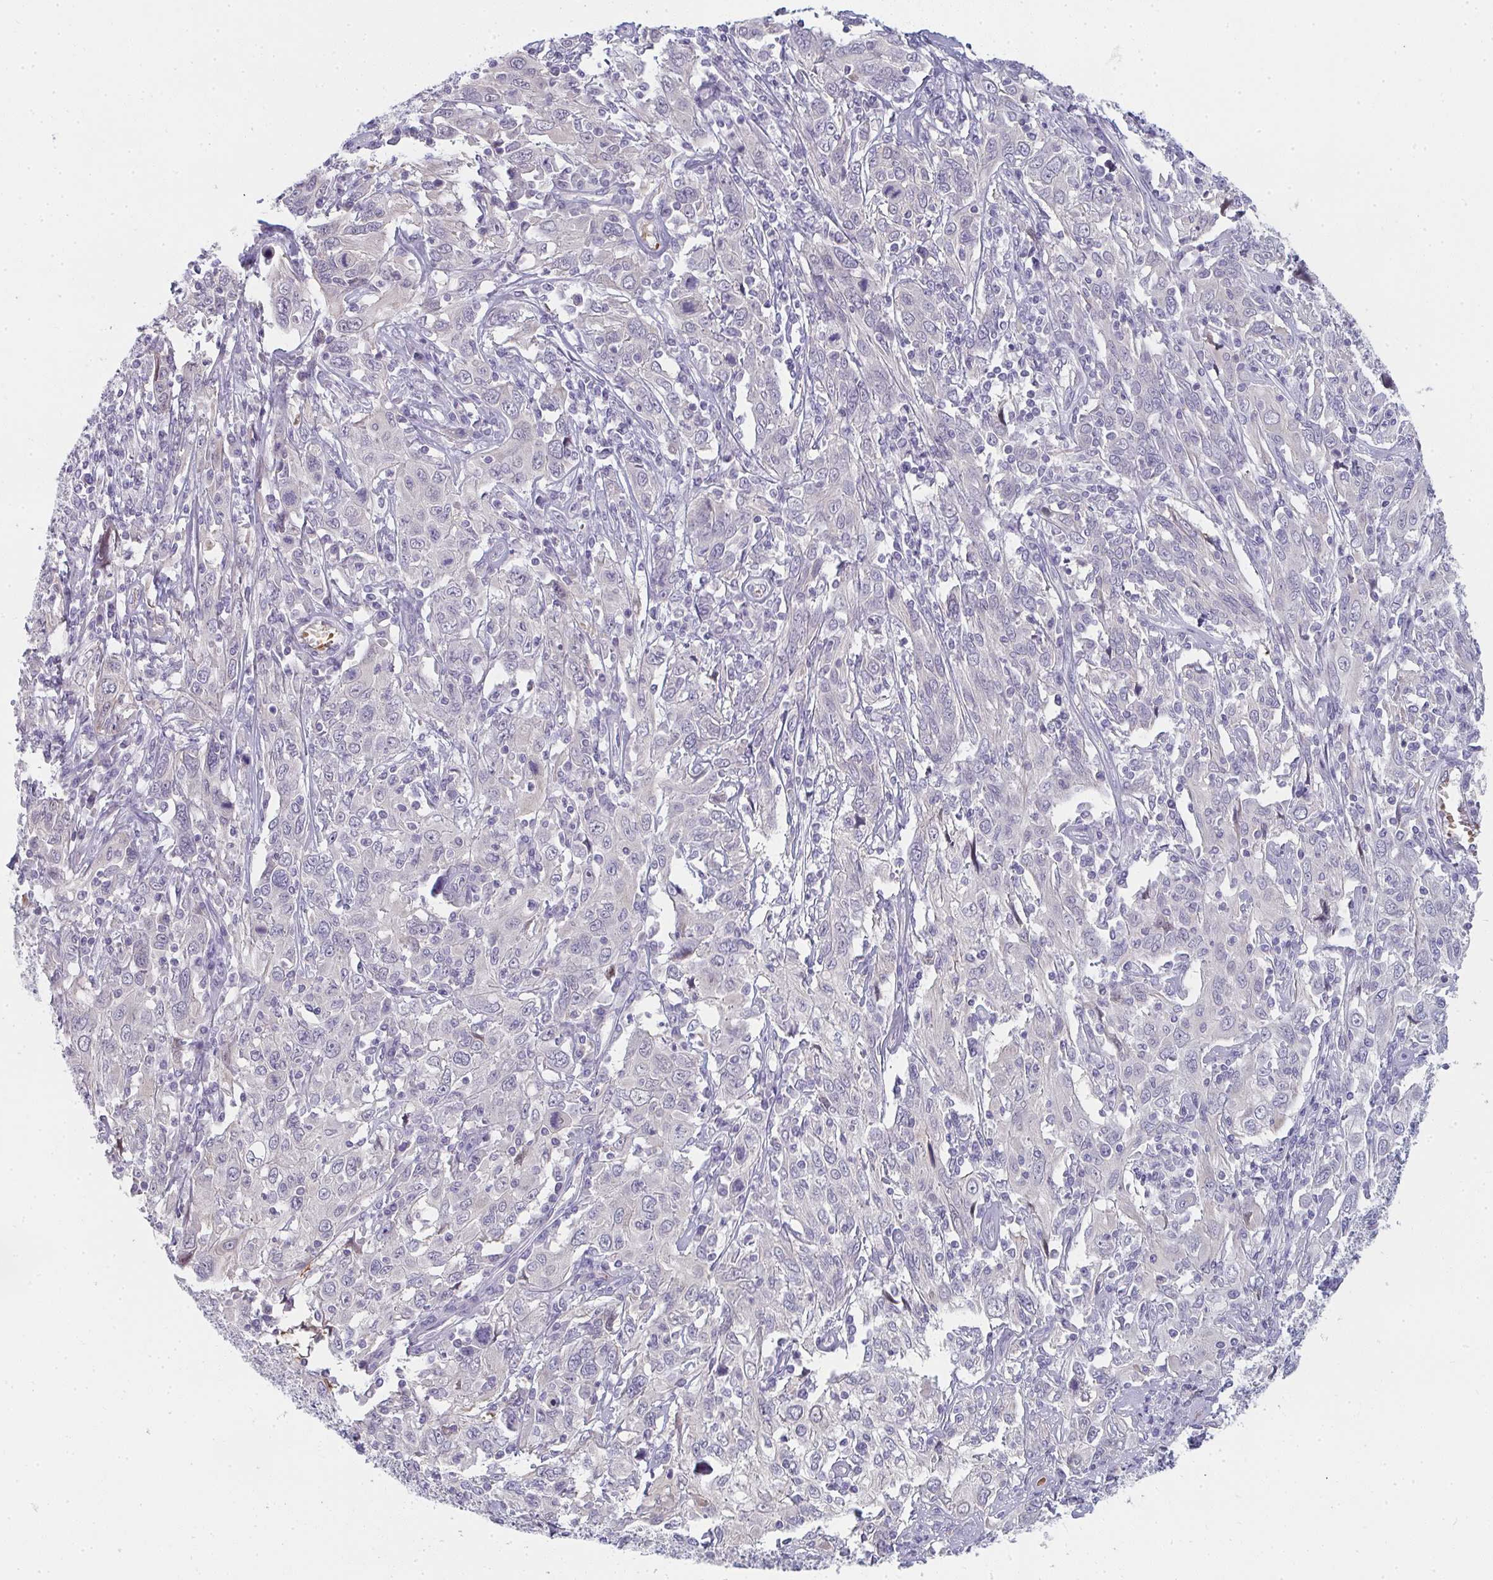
{"staining": {"intensity": "negative", "quantity": "none", "location": "none"}, "tissue": "cervical cancer", "cell_type": "Tumor cells", "image_type": "cancer", "snomed": [{"axis": "morphology", "description": "Squamous cell carcinoma, NOS"}, {"axis": "topography", "description": "Cervix"}], "caption": "Immunohistochemical staining of cervical cancer (squamous cell carcinoma) reveals no significant positivity in tumor cells. Nuclei are stained in blue.", "gene": "SHB", "patient": {"sex": "female", "age": 46}}